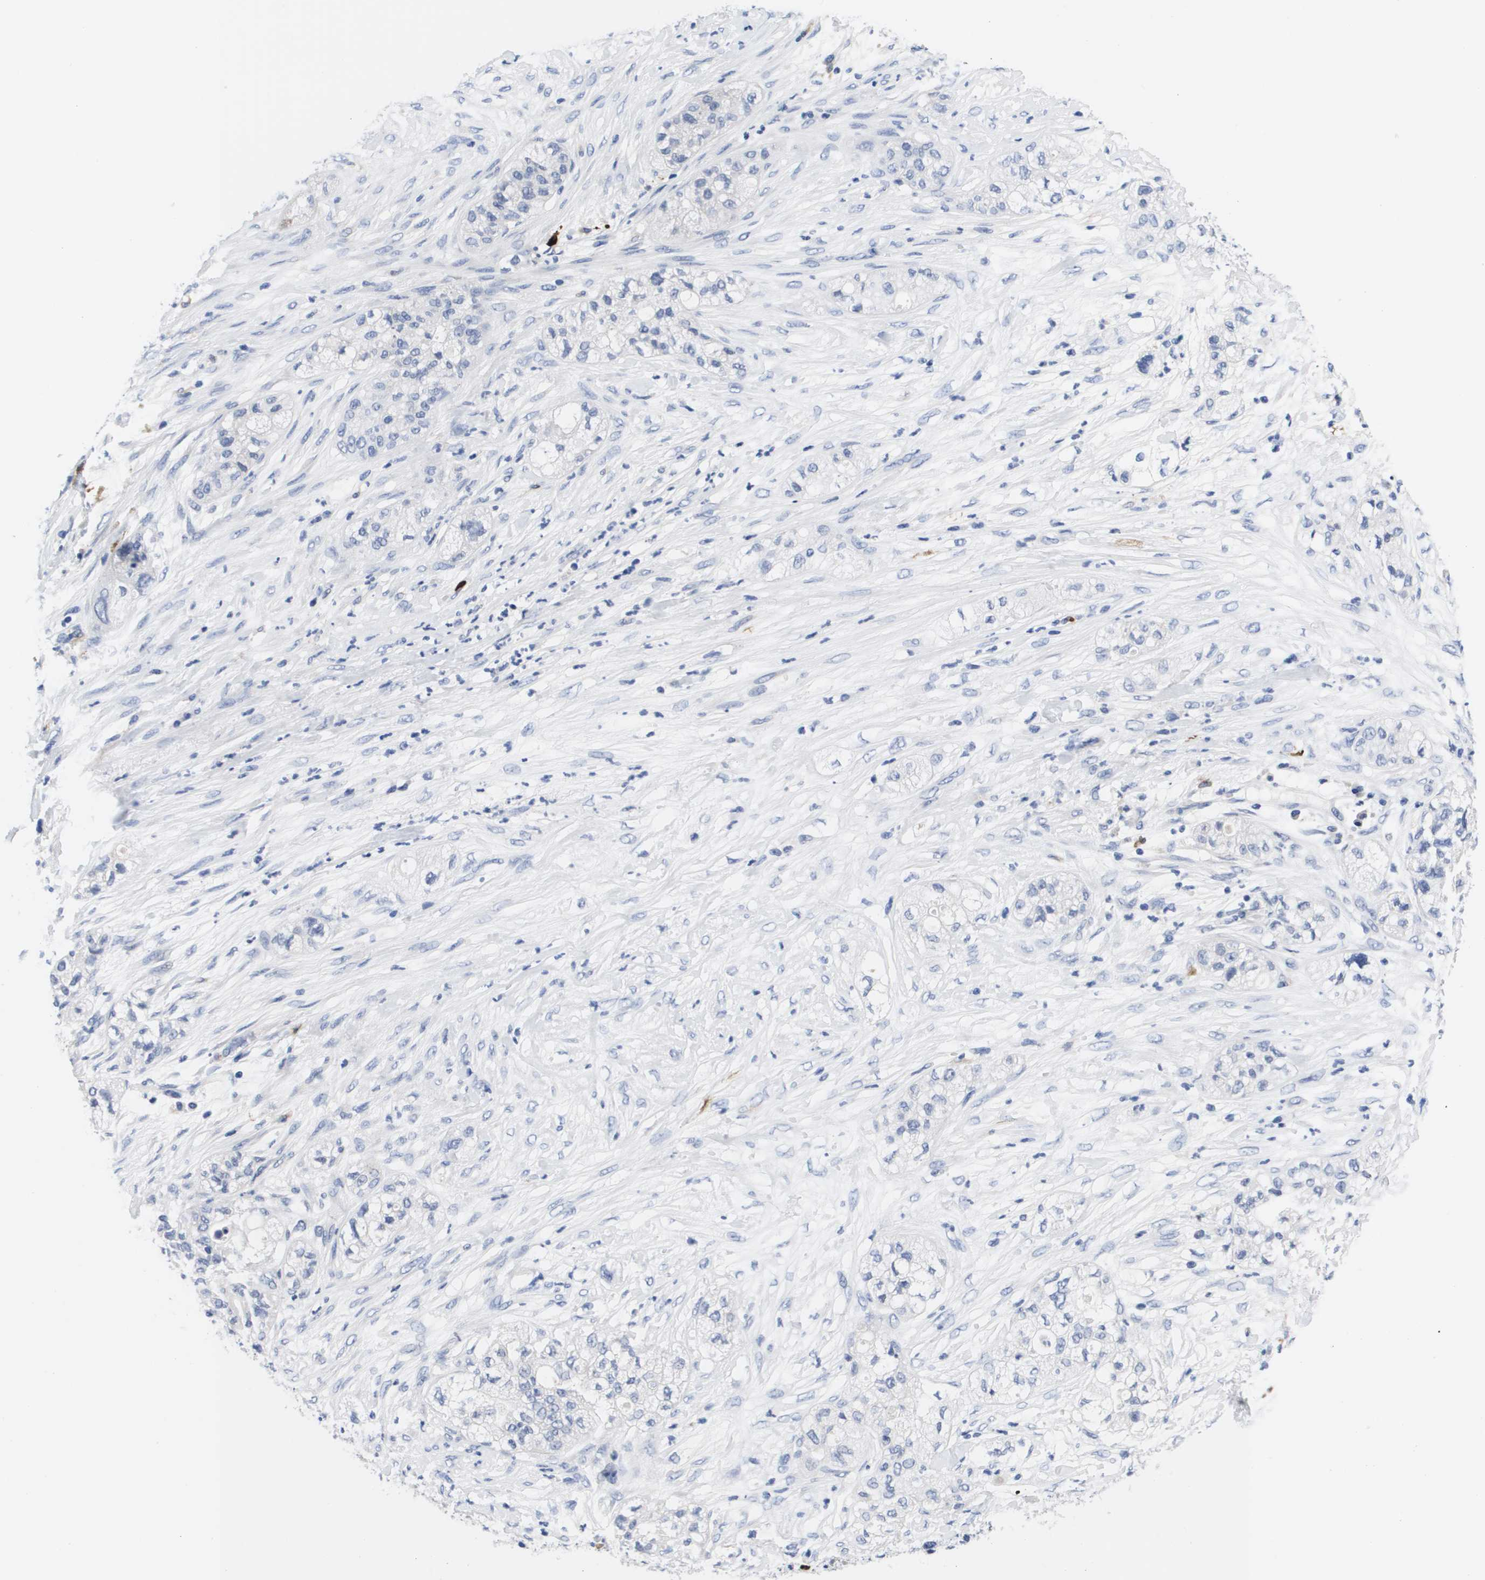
{"staining": {"intensity": "negative", "quantity": "none", "location": "none"}, "tissue": "pancreatic cancer", "cell_type": "Tumor cells", "image_type": "cancer", "snomed": [{"axis": "morphology", "description": "Adenocarcinoma, NOS"}, {"axis": "topography", "description": "Pancreas"}], "caption": "DAB immunohistochemical staining of pancreatic cancer shows no significant positivity in tumor cells. Nuclei are stained in blue.", "gene": "HMOX1", "patient": {"sex": "female", "age": 78}}